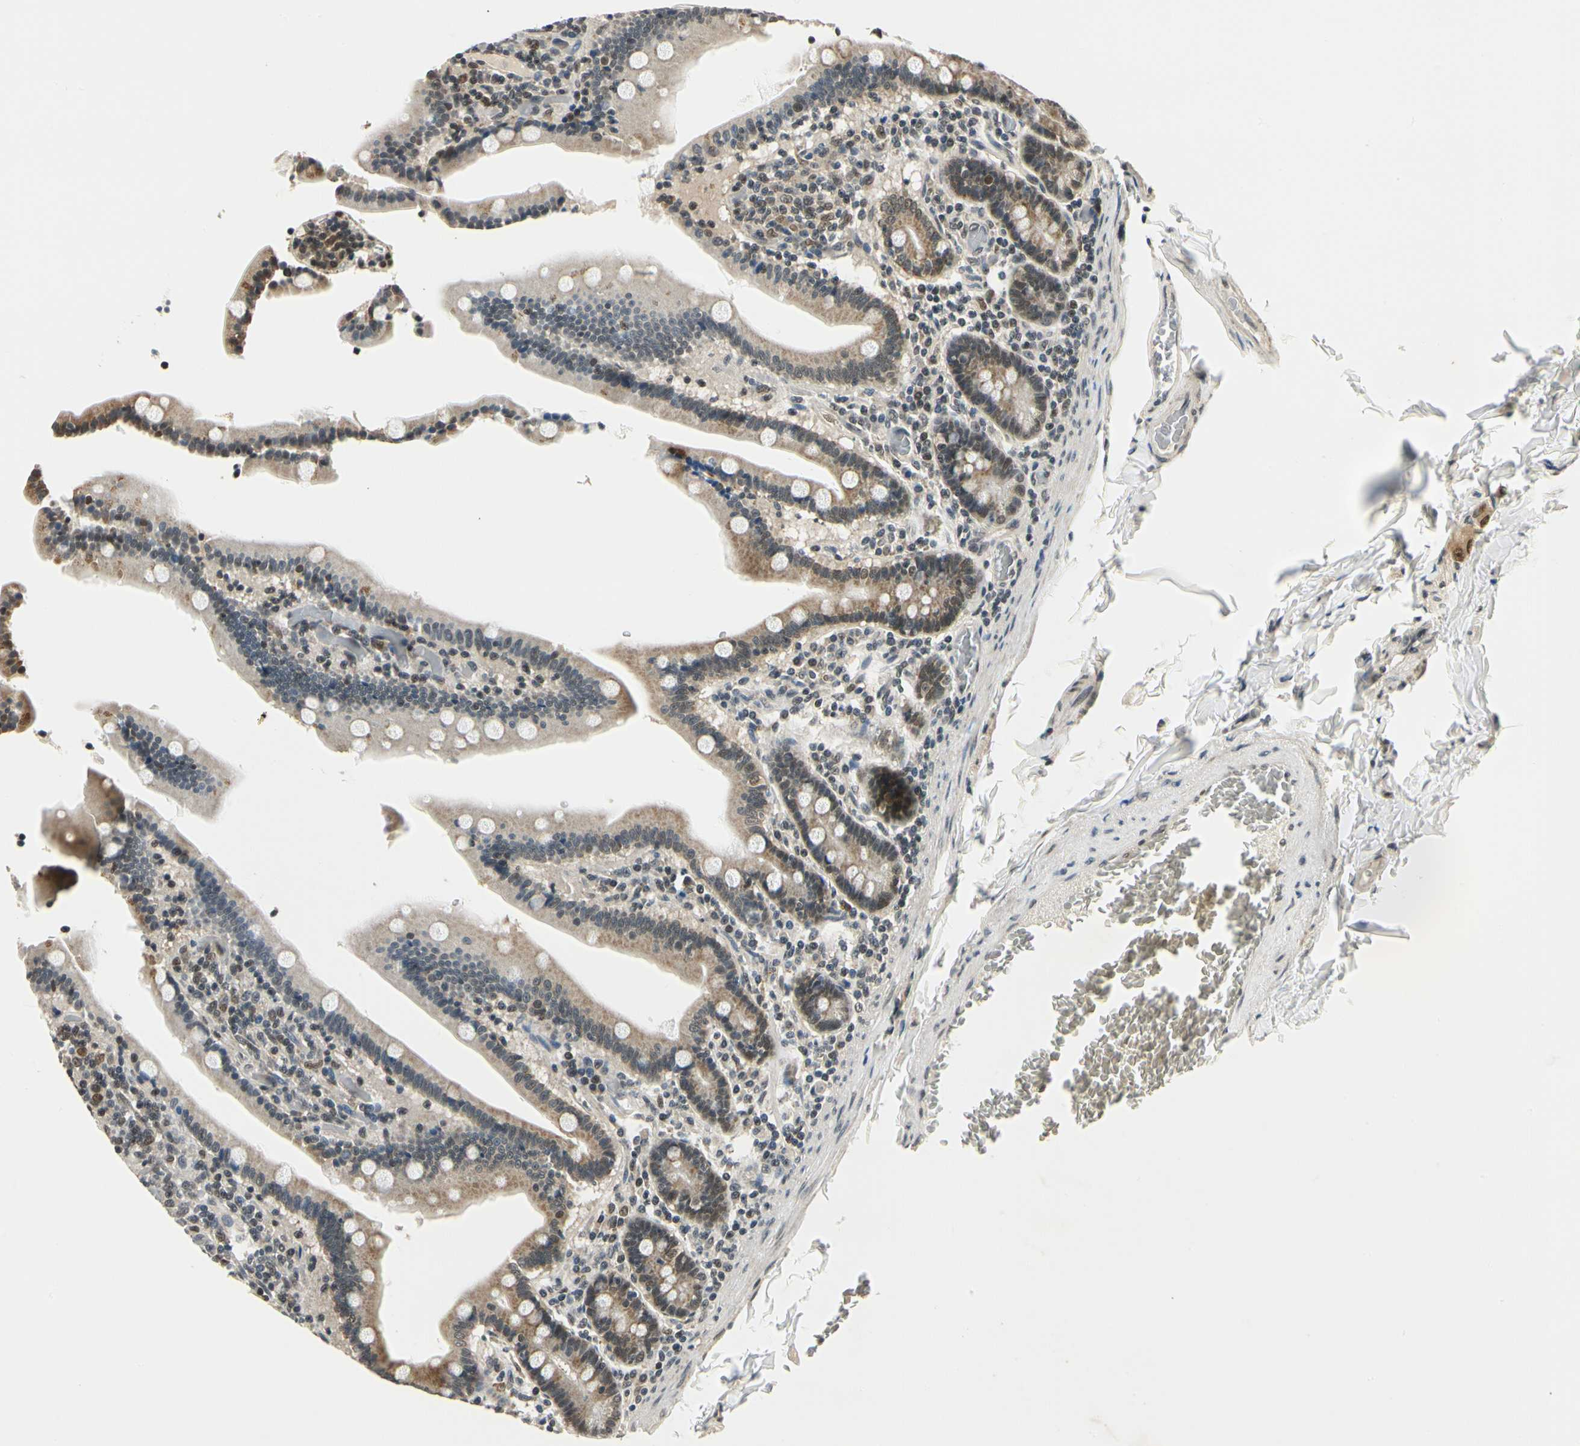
{"staining": {"intensity": "moderate", "quantity": "25%-75%", "location": "cytoplasmic/membranous"}, "tissue": "duodenum", "cell_type": "Glandular cells", "image_type": "normal", "snomed": [{"axis": "morphology", "description": "Normal tissue, NOS"}, {"axis": "topography", "description": "Duodenum"}], "caption": "Brown immunohistochemical staining in unremarkable human duodenum demonstrates moderate cytoplasmic/membranous staining in about 25%-75% of glandular cells.", "gene": "PDK2", "patient": {"sex": "female", "age": 53}}